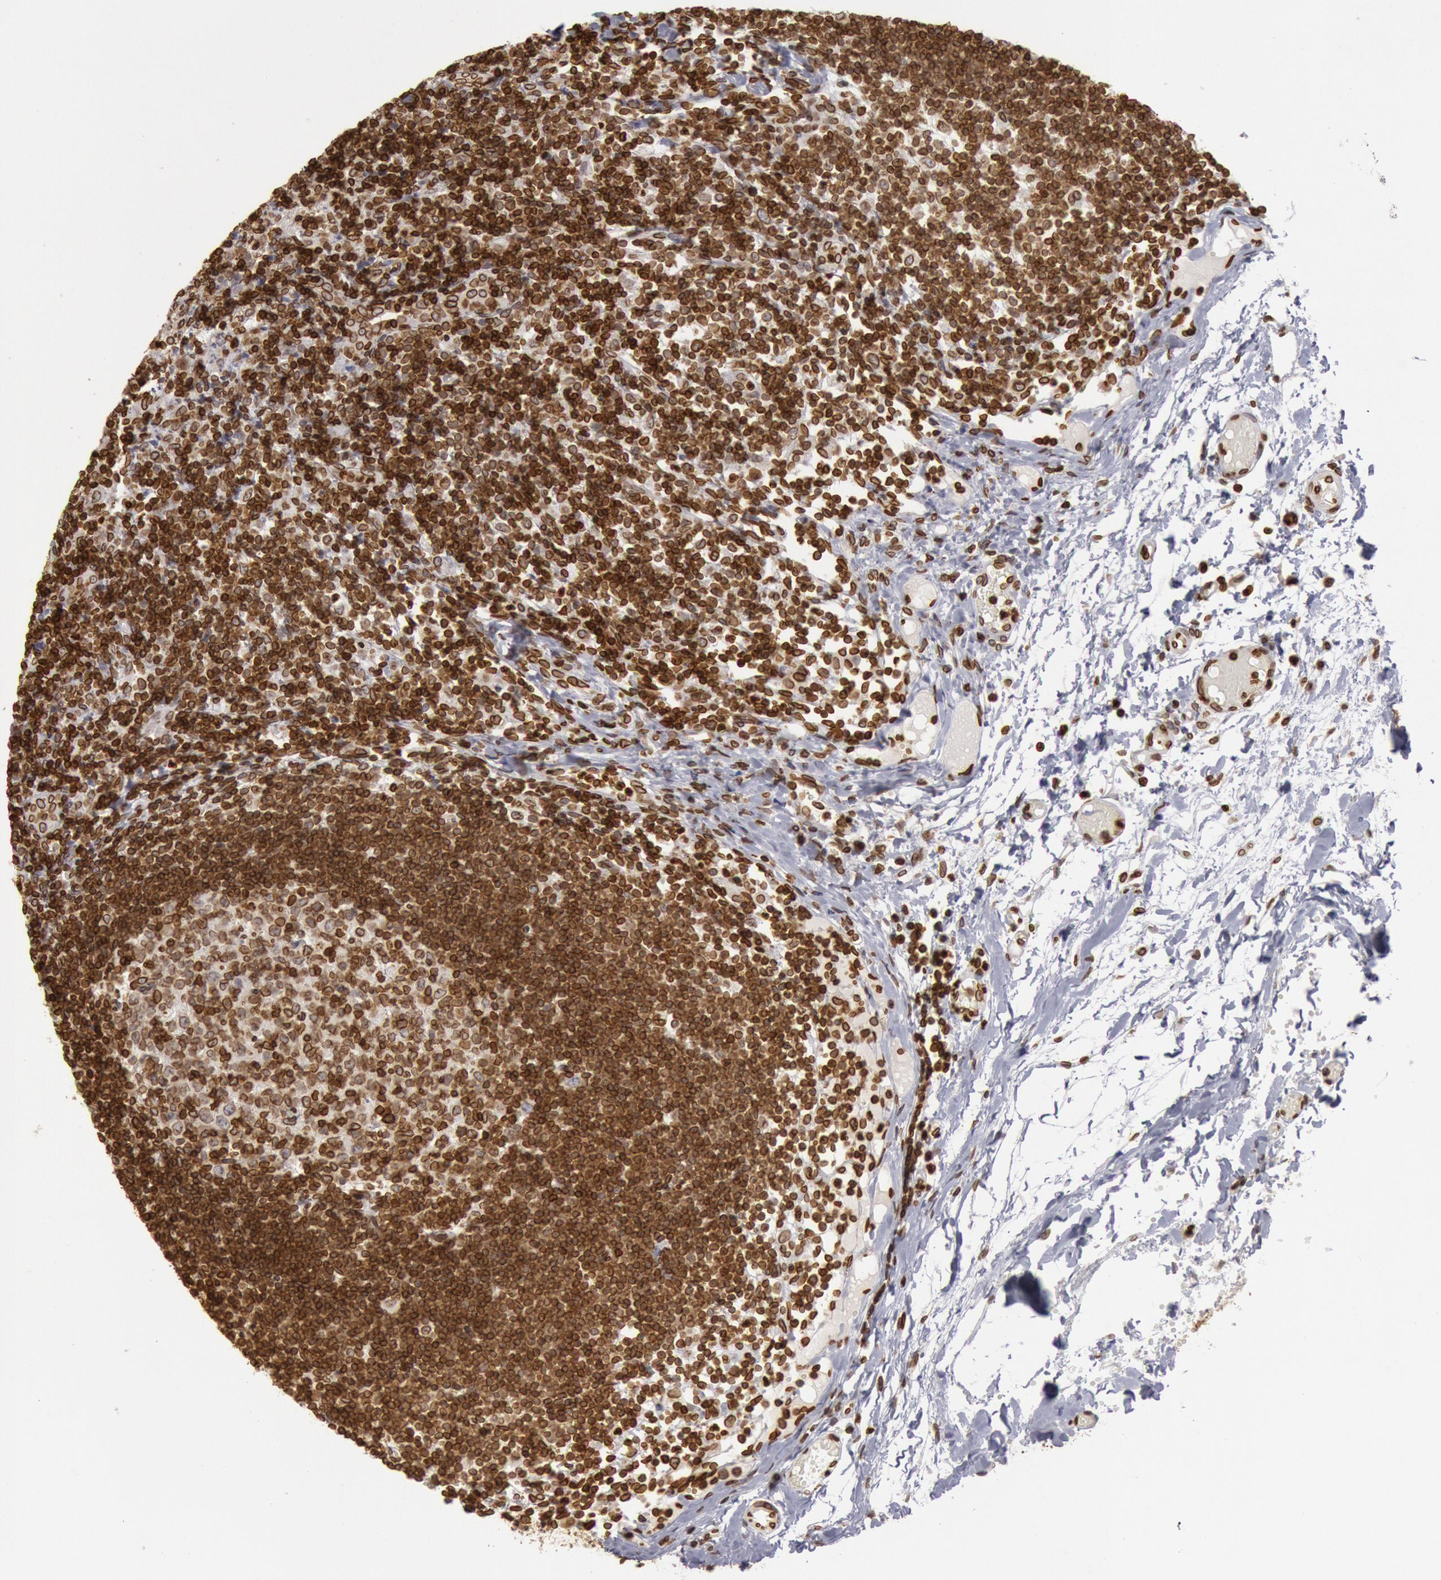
{"staining": {"intensity": "strong", "quantity": ">75%", "location": "nuclear"}, "tissue": "lymph node", "cell_type": "Germinal center cells", "image_type": "normal", "snomed": [{"axis": "morphology", "description": "Normal tissue, NOS"}, {"axis": "morphology", "description": "Inflammation, NOS"}, {"axis": "topography", "description": "Lymph node"}, {"axis": "topography", "description": "Salivary gland"}], "caption": "Immunohistochemical staining of unremarkable human lymph node reveals strong nuclear protein positivity in about >75% of germinal center cells. (DAB IHC with brightfield microscopy, high magnification).", "gene": "SUN2", "patient": {"sex": "male", "age": 3}}